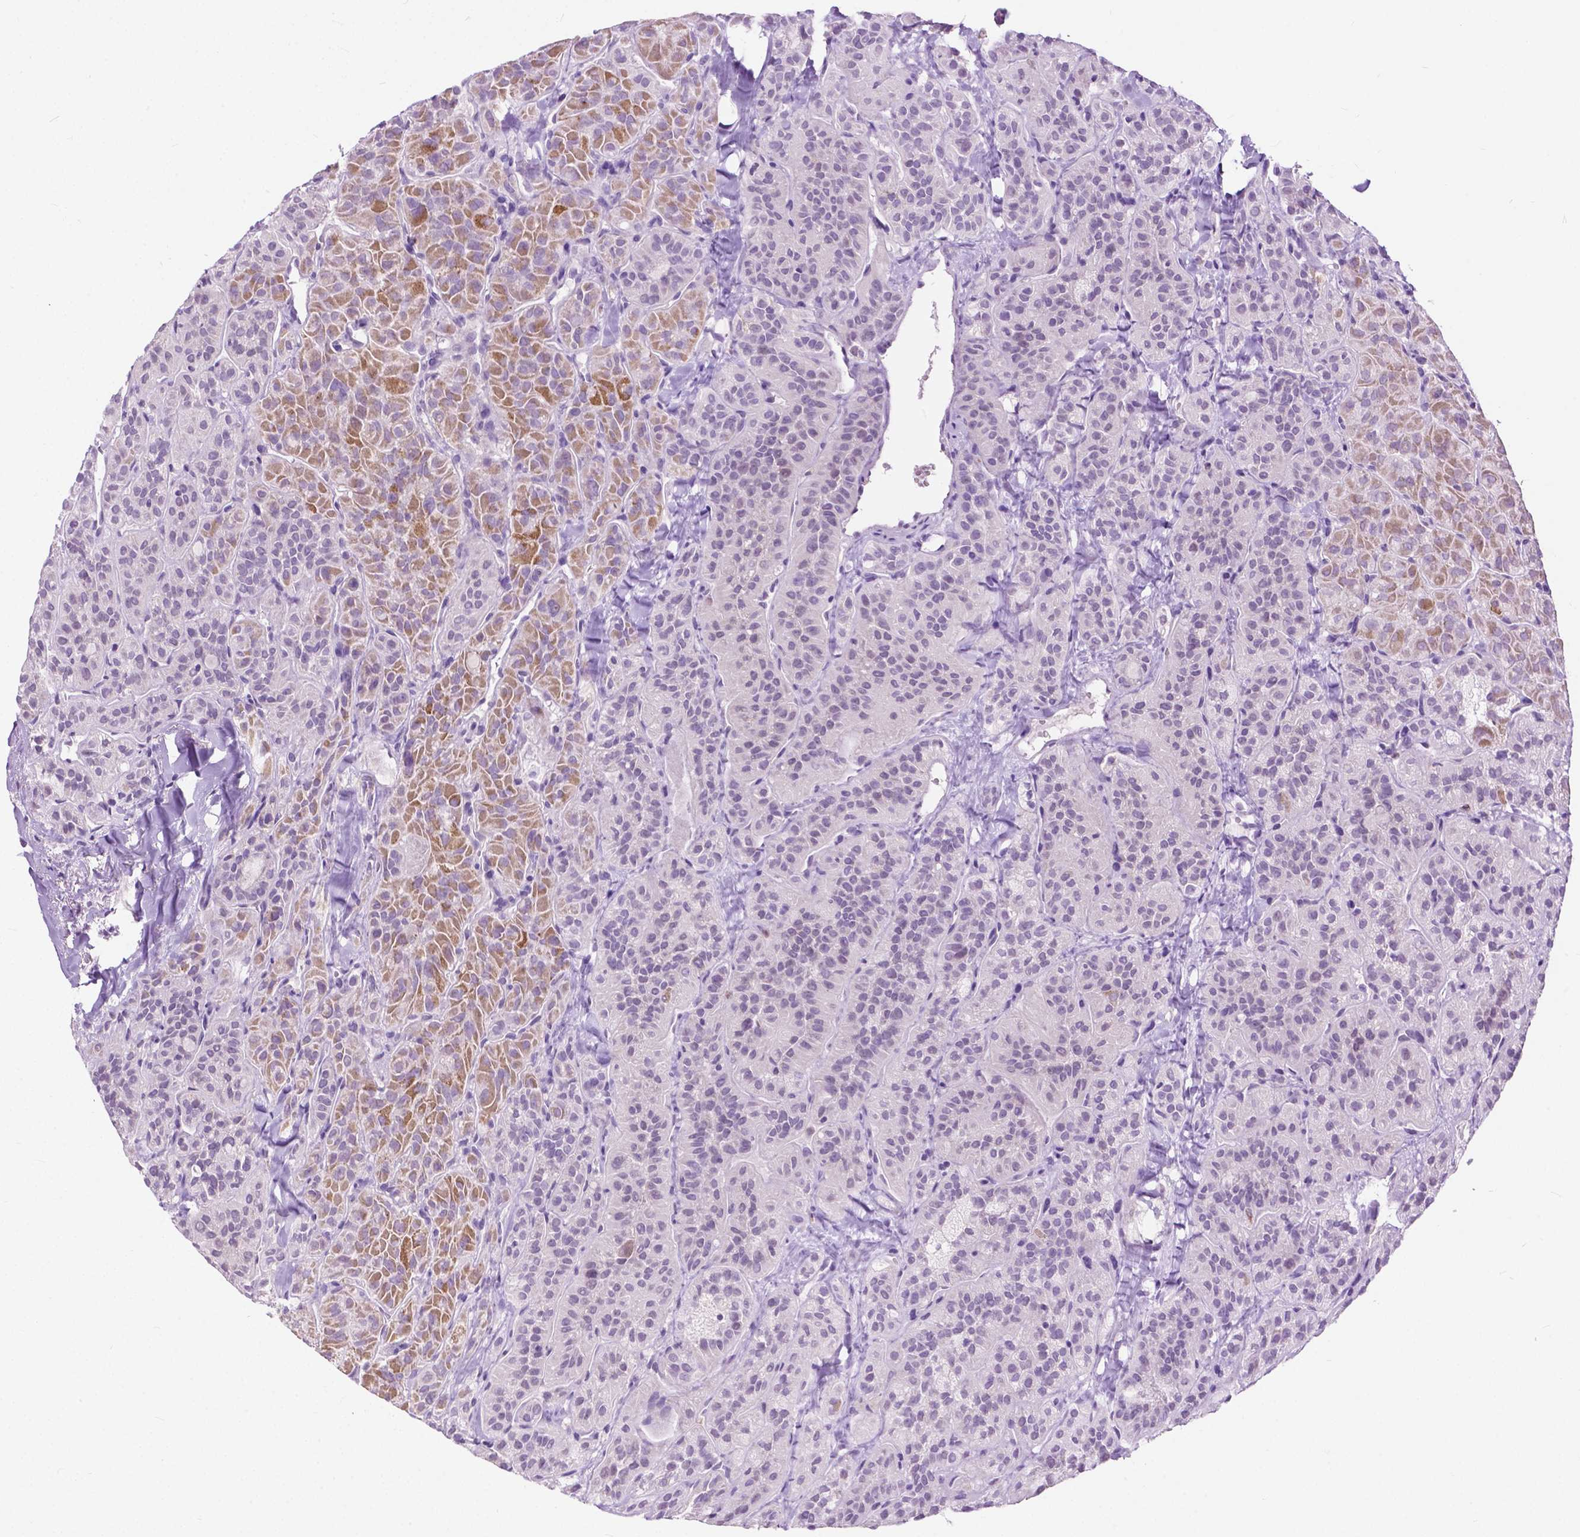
{"staining": {"intensity": "moderate", "quantity": "<25%", "location": "cytoplasmic/membranous"}, "tissue": "thyroid cancer", "cell_type": "Tumor cells", "image_type": "cancer", "snomed": [{"axis": "morphology", "description": "Papillary adenocarcinoma, NOS"}, {"axis": "topography", "description": "Thyroid gland"}], "caption": "A photomicrograph of human thyroid cancer stained for a protein demonstrates moderate cytoplasmic/membranous brown staining in tumor cells. Immunohistochemistry stains the protein of interest in brown and the nuclei are stained blue.", "gene": "TTC9B", "patient": {"sex": "female", "age": 45}}